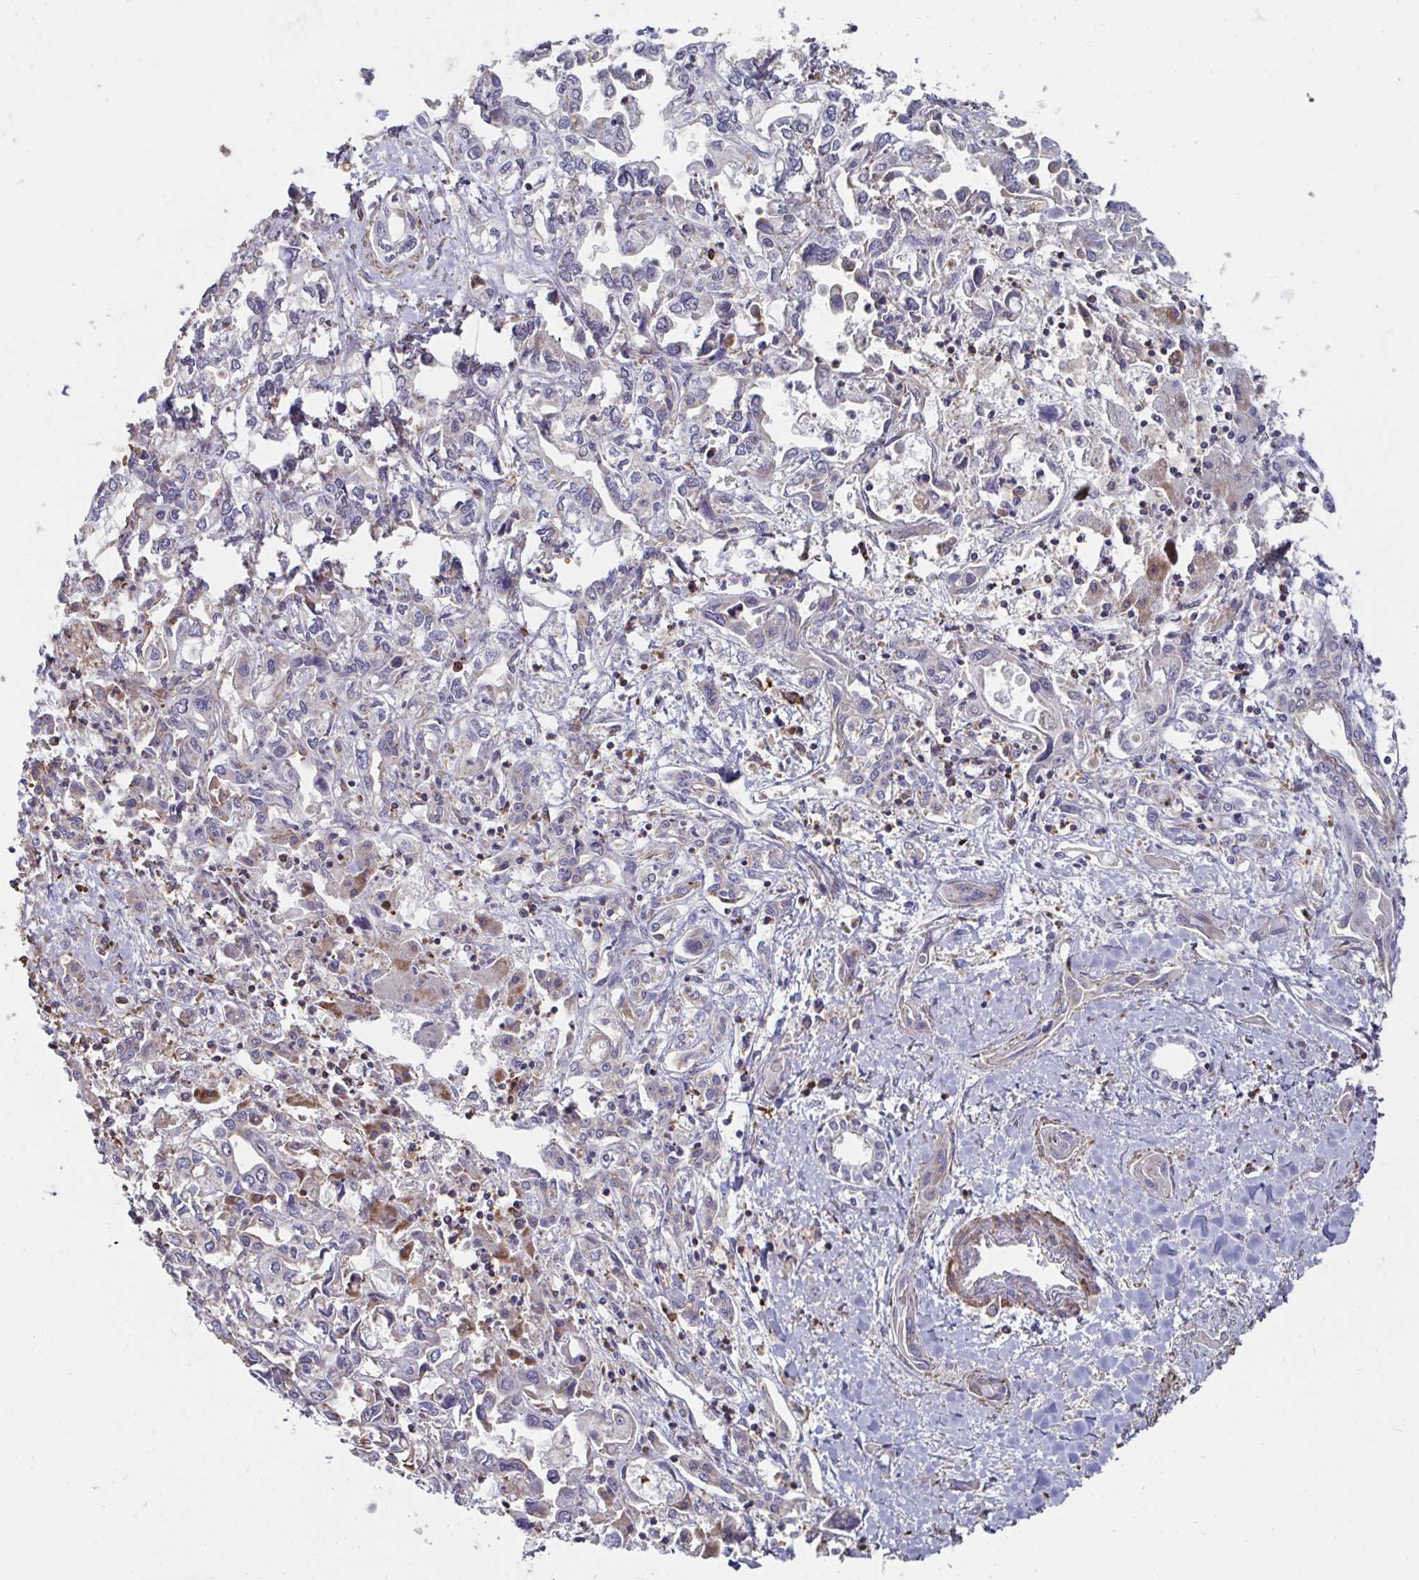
{"staining": {"intensity": "negative", "quantity": "none", "location": "none"}, "tissue": "liver cancer", "cell_type": "Tumor cells", "image_type": "cancer", "snomed": [{"axis": "morphology", "description": "Cholangiocarcinoma"}, {"axis": "topography", "description": "Liver"}], "caption": "The image reveals no staining of tumor cells in liver cancer.", "gene": "DZANK1", "patient": {"sex": "female", "age": 64}}